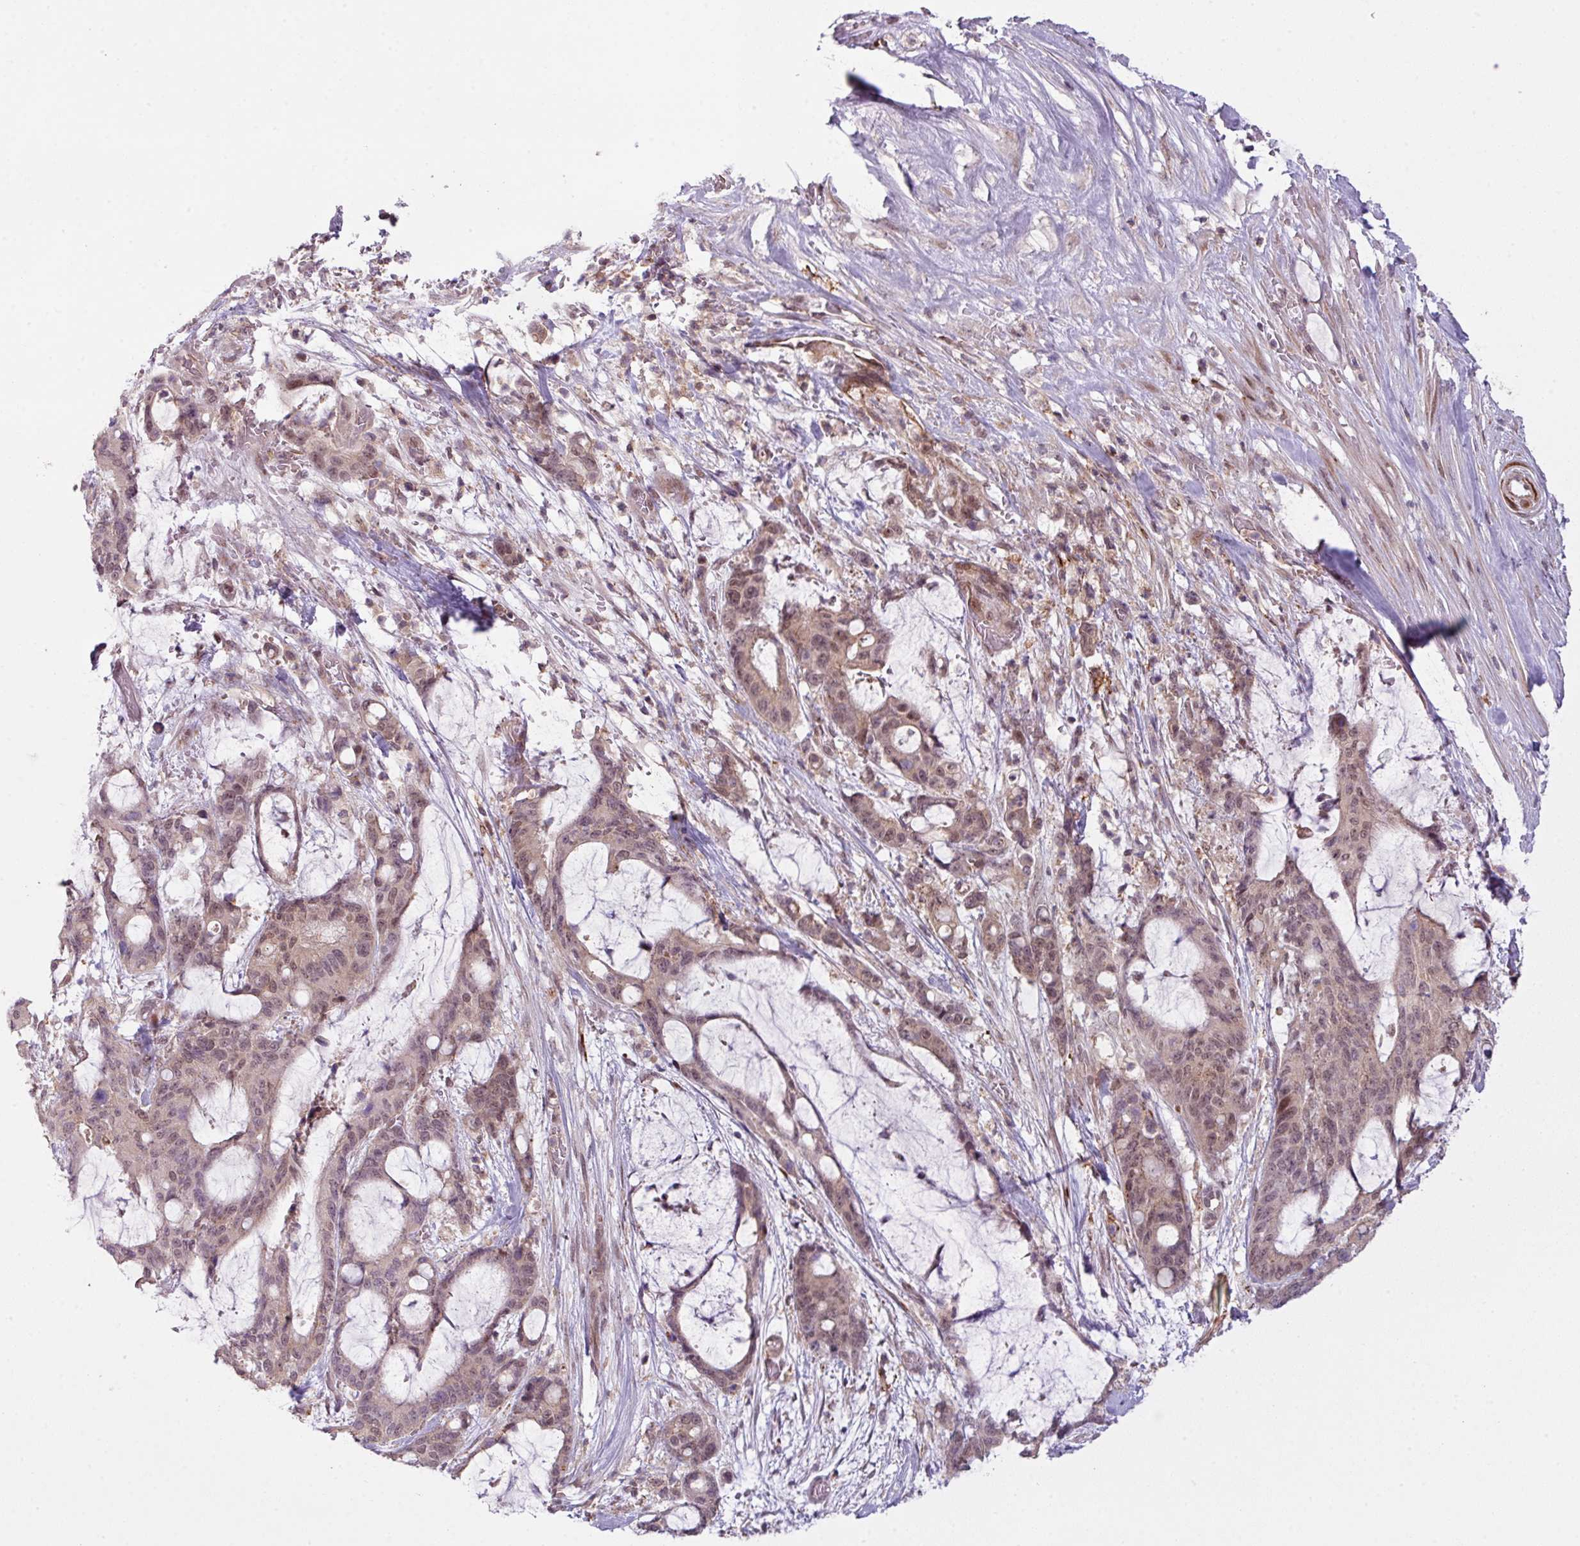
{"staining": {"intensity": "weak", "quantity": "25%-75%", "location": "nuclear"}, "tissue": "liver cancer", "cell_type": "Tumor cells", "image_type": "cancer", "snomed": [{"axis": "morphology", "description": "Normal tissue, NOS"}, {"axis": "morphology", "description": "Cholangiocarcinoma"}, {"axis": "topography", "description": "Liver"}, {"axis": "topography", "description": "Peripheral nerve tissue"}], "caption": "Immunohistochemistry (IHC) photomicrograph of neoplastic tissue: human cholangiocarcinoma (liver) stained using immunohistochemistry reveals low levels of weak protein expression localized specifically in the nuclear of tumor cells, appearing as a nuclear brown color.", "gene": "ZC2HC1C", "patient": {"sex": "female", "age": 73}}